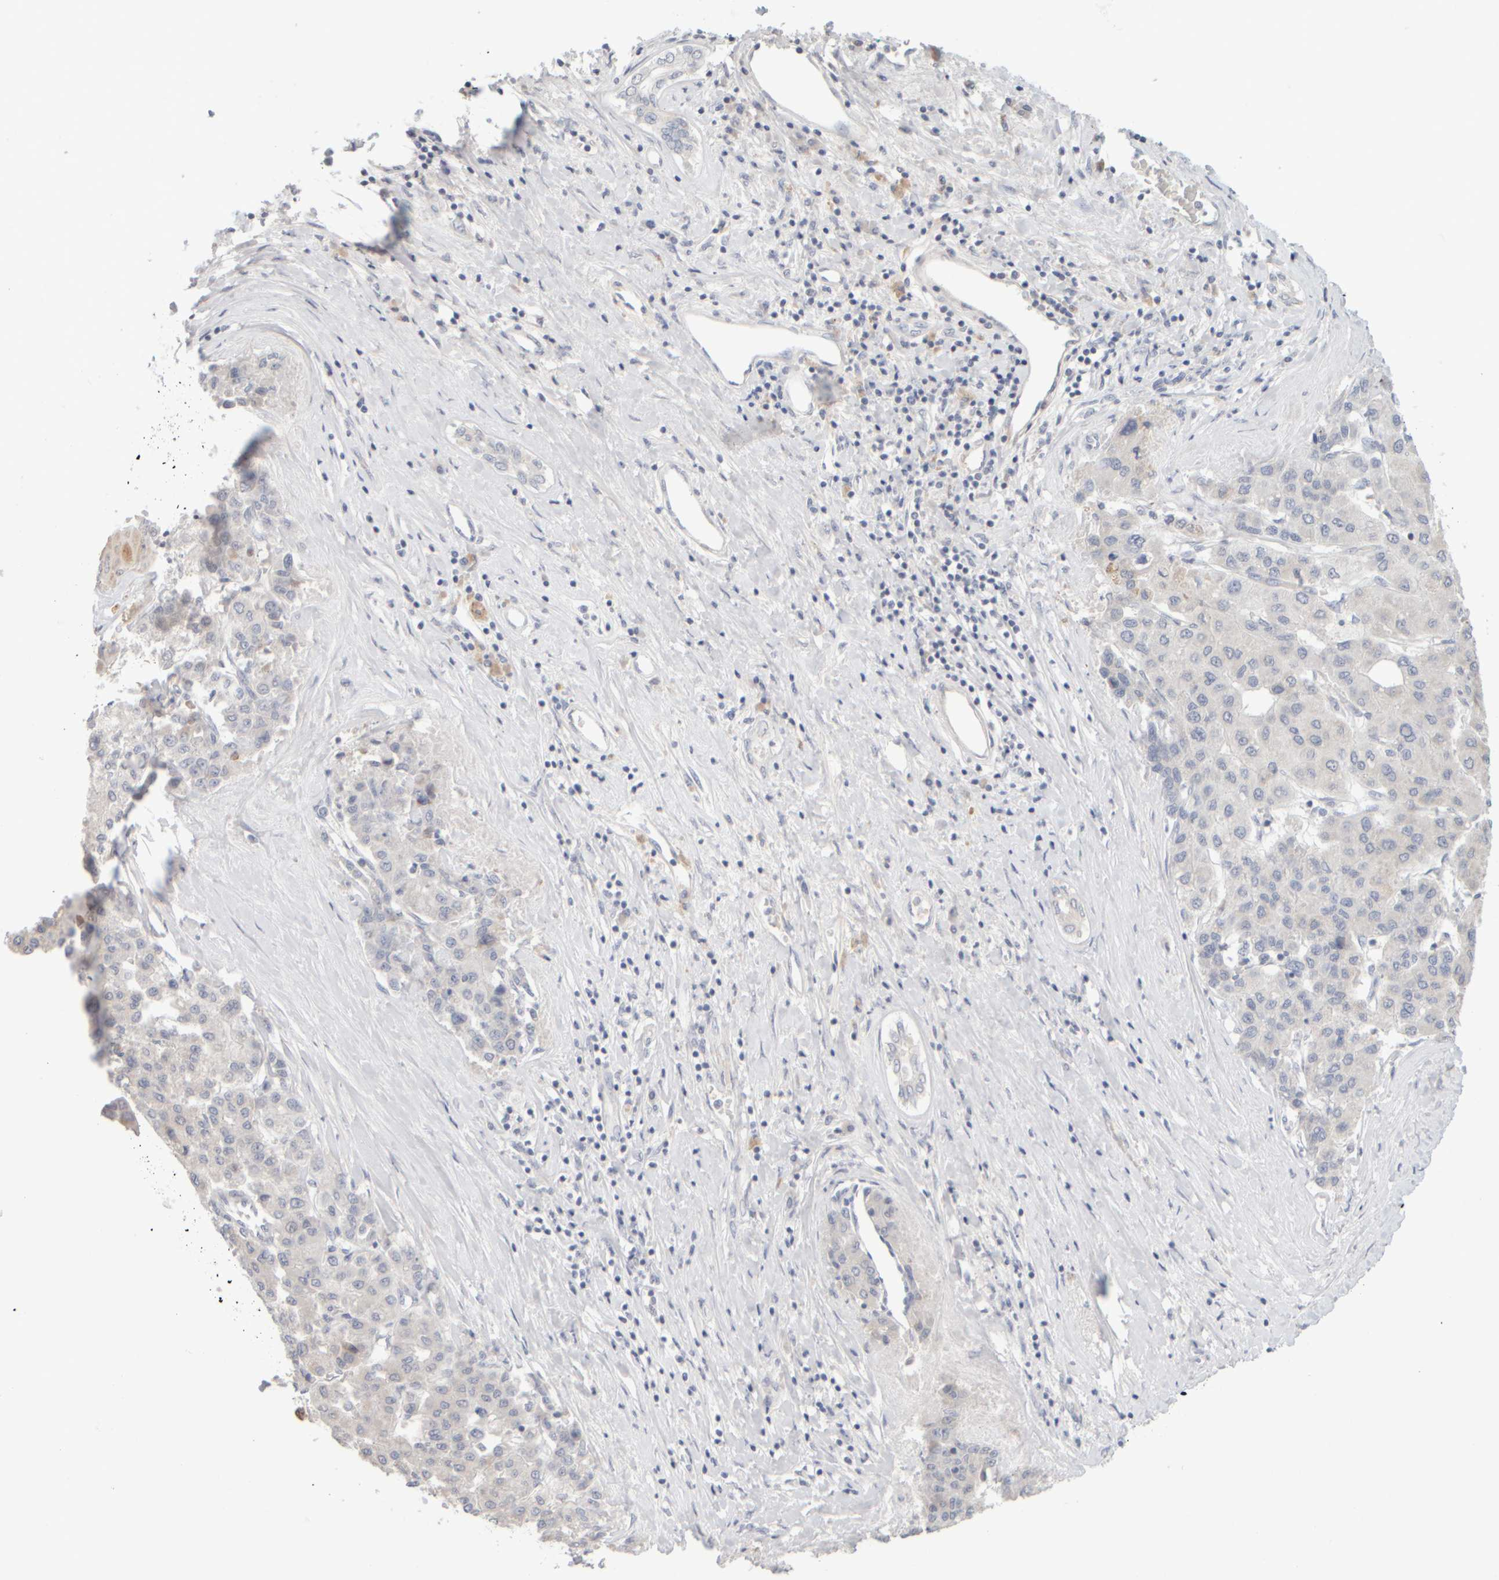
{"staining": {"intensity": "weak", "quantity": "<25%", "location": "cytoplasmic/membranous"}, "tissue": "liver cancer", "cell_type": "Tumor cells", "image_type": "cancer", "snomed": [{"axis": "morphology", "description": "Carcinoma, Hepatocellular, NOS"}, {"axis": "topography", "description": "Liver"}], "caption": "Micrograph shows no significant protein expression in tumor cells of hepatocellular carcinoma (liver). The staining is performed using DAB (3,3'-diaminobenzidine) brown chromogen with nuclei counter-stained in using hematoxylin.", "gene": "ZNF112", "patient": {"sex": "male", "age": 65}}